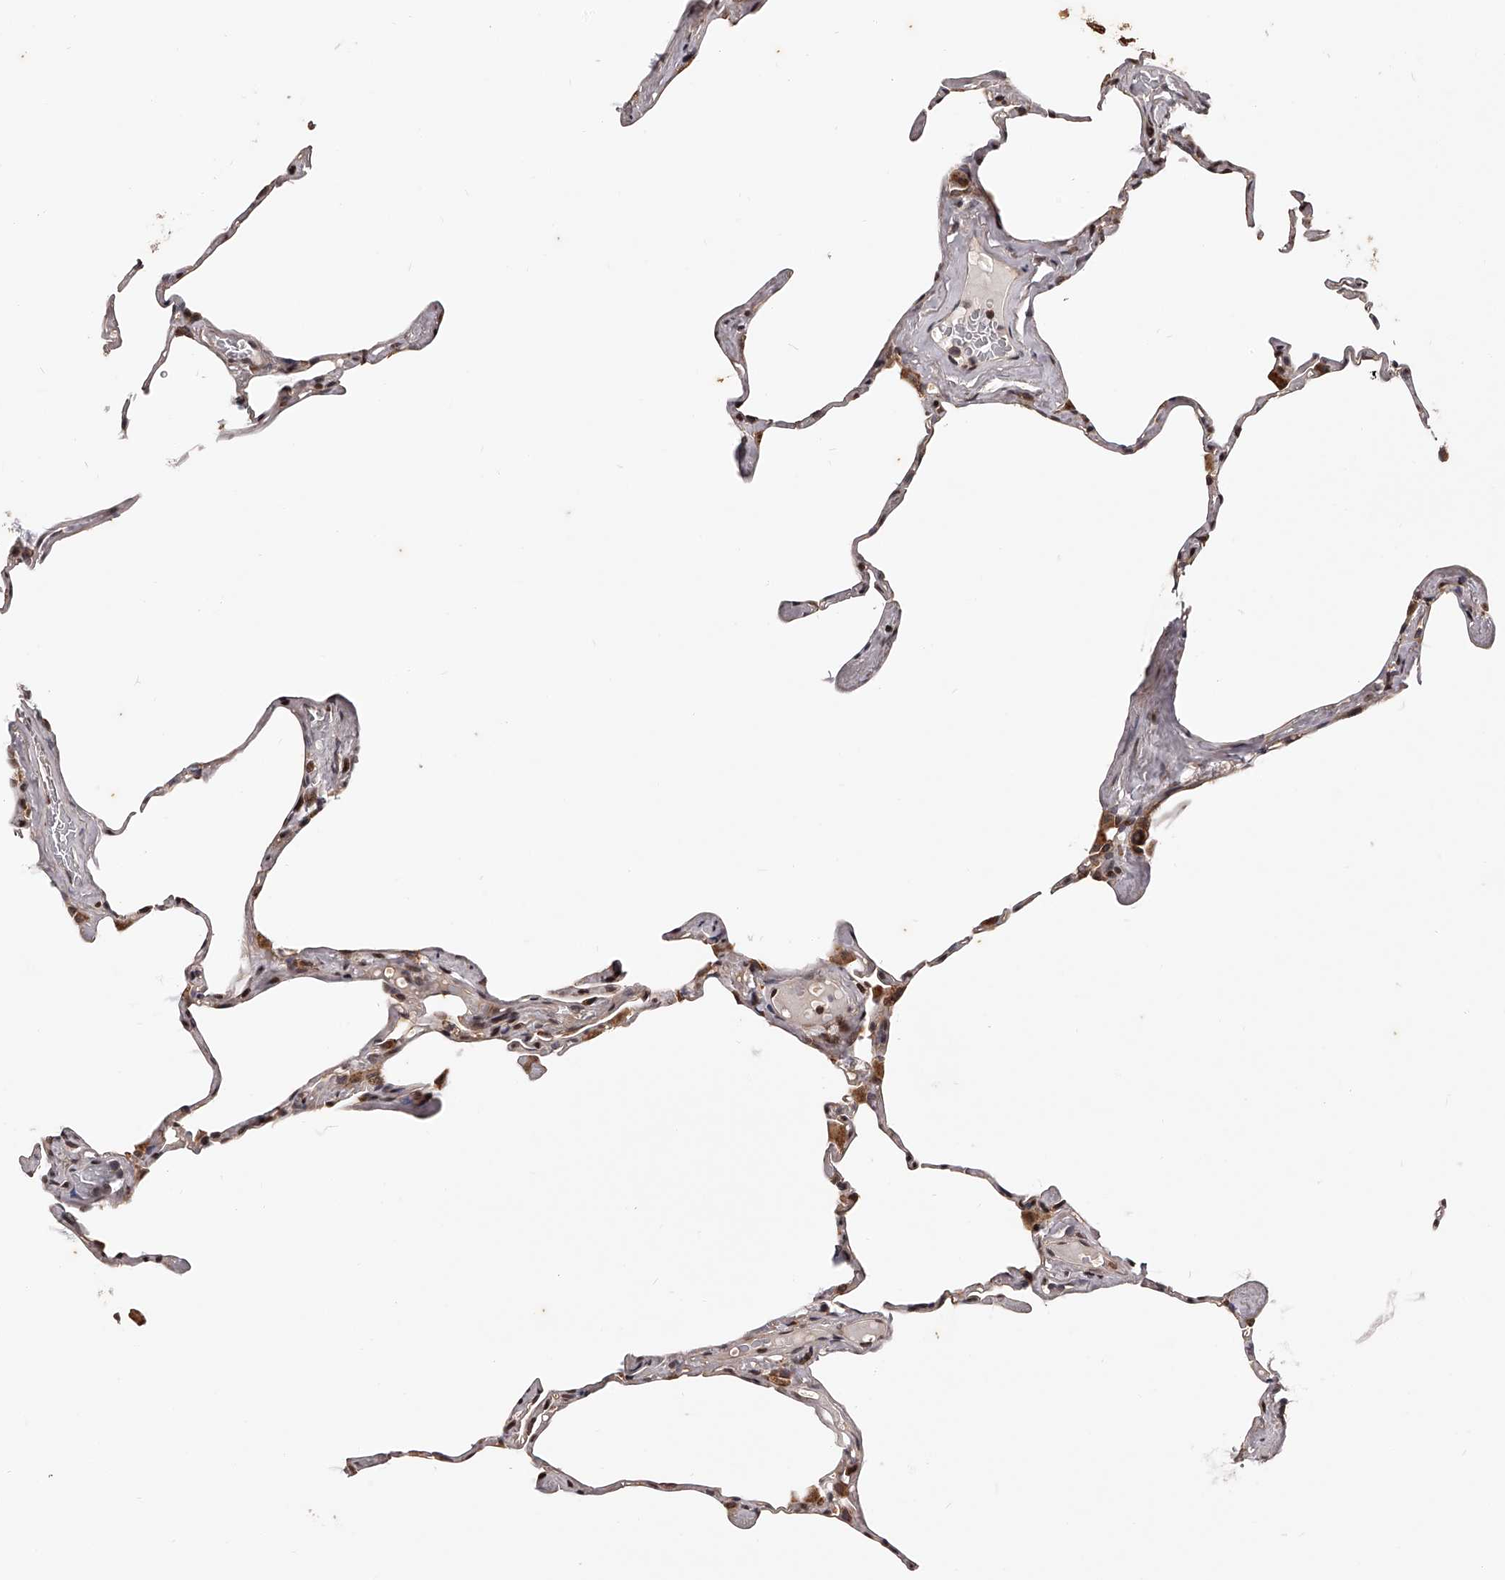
{"staining": {"intensity": "moderate", "quantity": "<25%", "location": "cytoplasmic/membranous"}, "tissue": "lung", "cell_type": "Alveolar cells", "image_type": "normal", "snomed": [{"axis": "morphology", "description": "Normal tissue, NOS"}, {"axis": "topography", "description": "Lung"}], "caption": "Alveolar cells demonstrate low levels of moderate cytoplasmic/membranous positivity in approximately <25% of cells in benign human lung. Immunohistochemistry (ihc) stains the protein in brown and the nuclei are stained blue.", "gene": "PFDN2", "patient": {"sex": "male", "age": 65}}